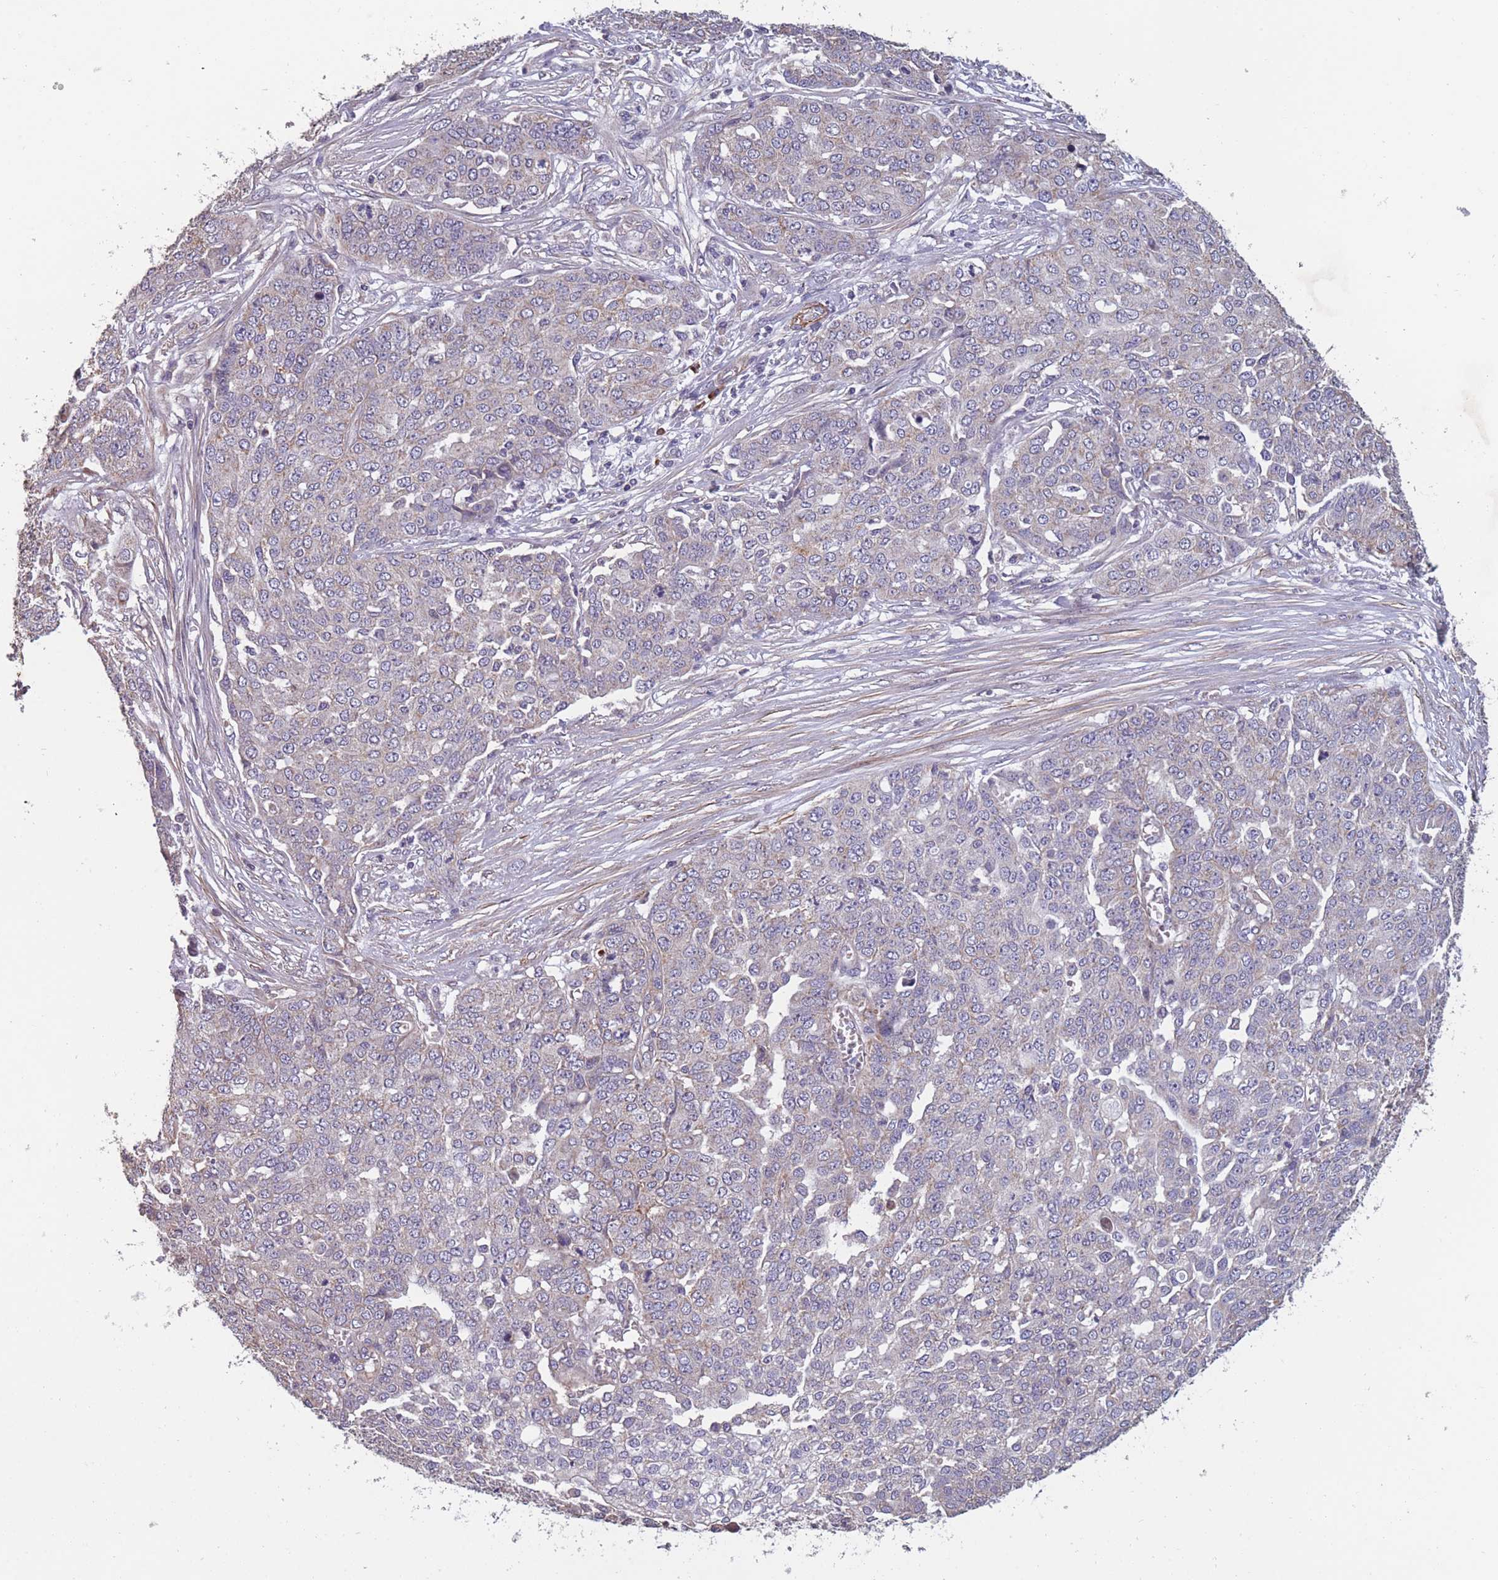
{"staining": {"intensity": "weak", "quantity": "<25%", "location": "cytoplasmic/membranous"}, "tissue": "ovarian cancer", "cell_type": "Tumor cells", "image_type": "cancer", "snomed": [{"axis": "morphology", "description": "Cystadenocarcinoma, serous, NOS"}, {"axis": "topography", "description": "Soft tissue"}, {"axis": "topography", "description": "Ovary"}], "caption": "This is an immunohistochemistry image of serous cystadenocarcinoma (ovarian). There is no expression in tumor cells.", "gene": "TOMM40L", "patient": {"sex": "female", "age": 57}}